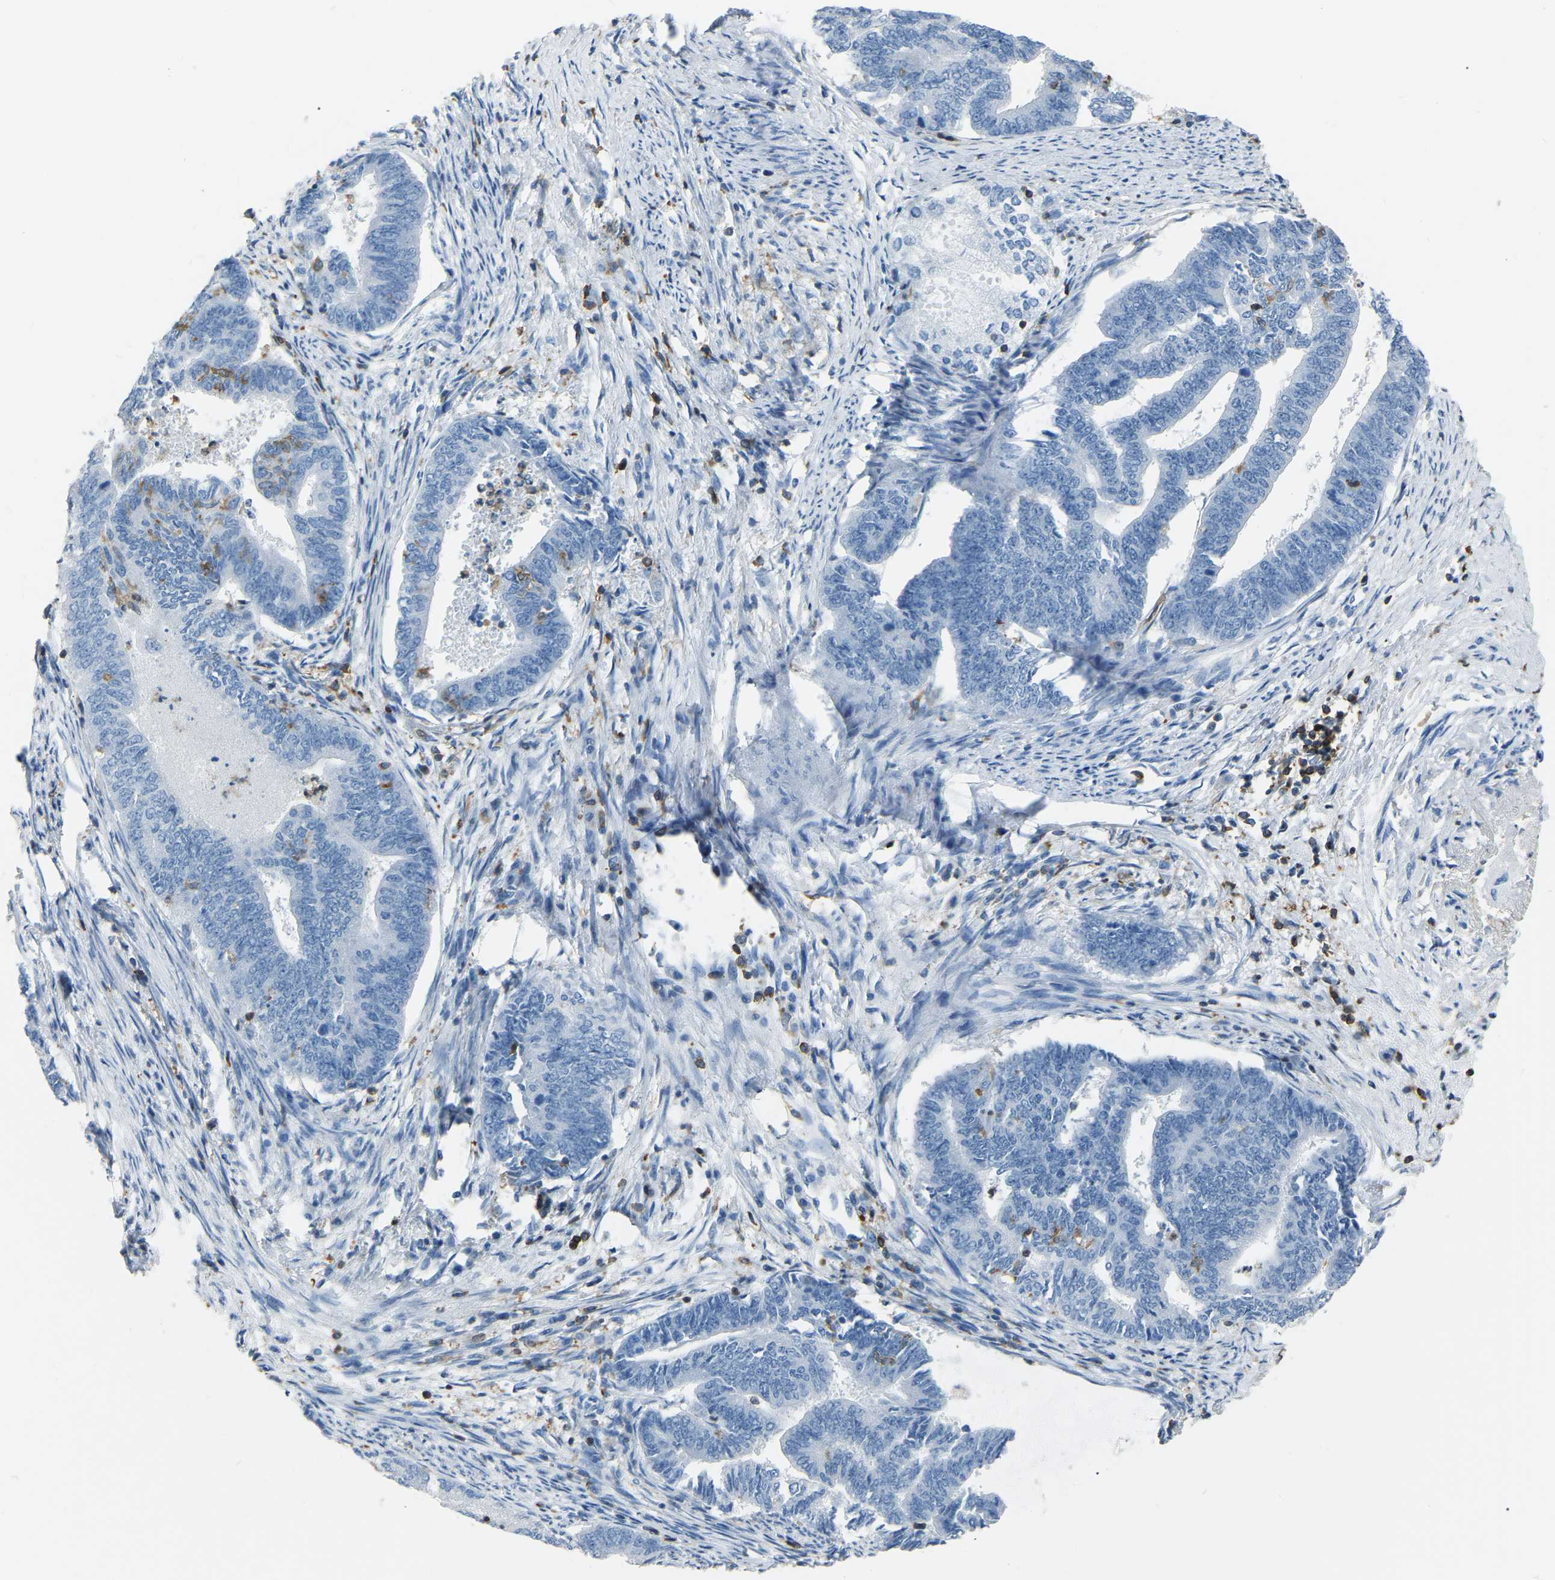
{"staining": {"intensity": "negative", "quantity": "none", "location": "none"}, "tissue": "endometrial cancer", "cell_type": "Tumor cells", "image_type": "cancer", "snomed": [{"axis": "morphology", "description": "Adenocarcinoma, NOS"}, {"axis": "topography", "description": "Endometrium"}], "caption": "This image is of adenocarcinoma (endometrial) stained with immunohistochemistry to label a protein in brown with the nuclei are counter-stained blue. There is no positivity in tumor cells.", "gene": "ARHGAP45", "patient": {"sex": "female", "age": 86}}